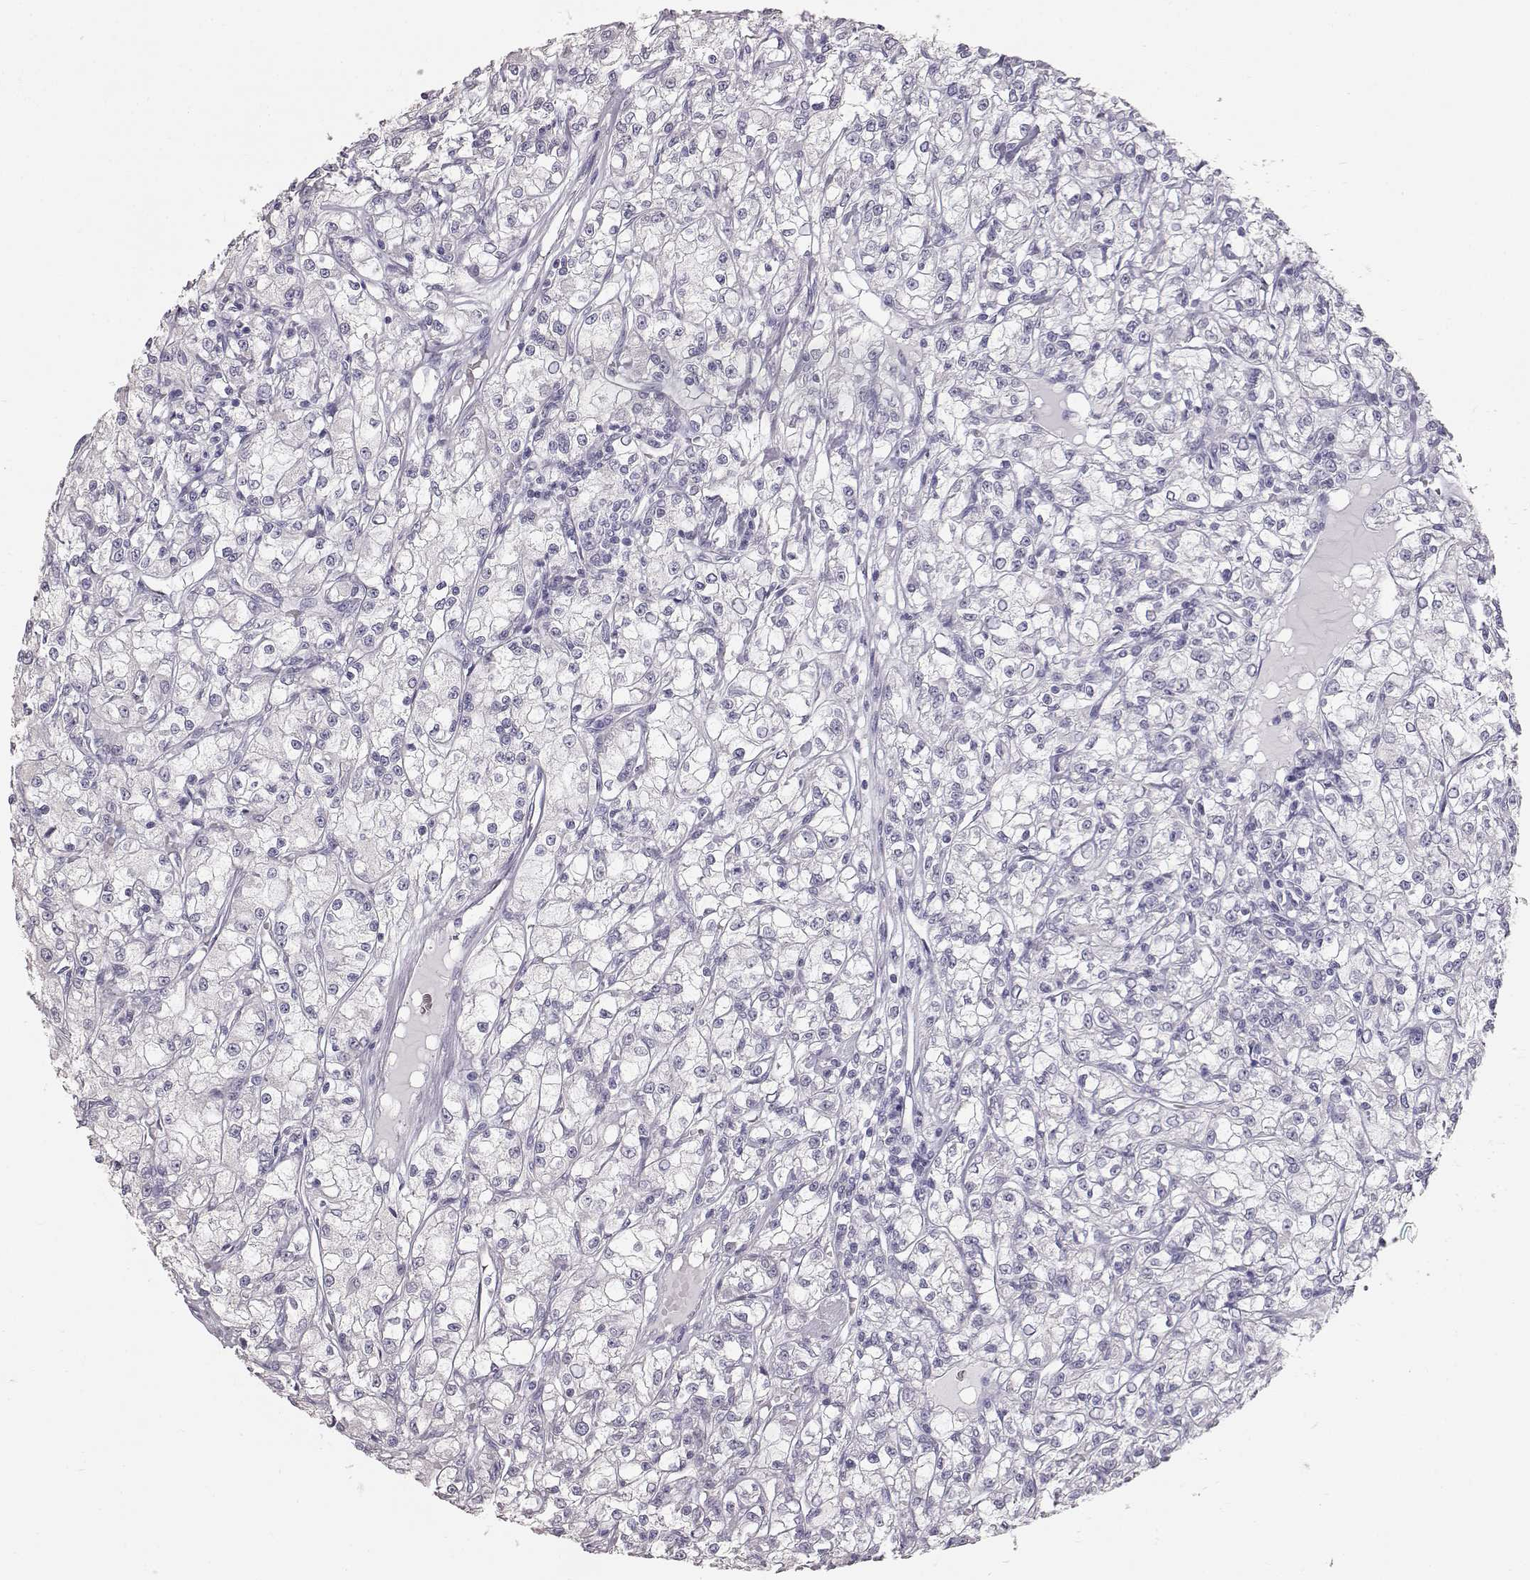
{"staining": {"intensity": "negative", "quantity": "none", "location": "none"}, "tissue": "renal cancer", "cell_type": "Tumor cells", "image_type": "cancer", "snomed": [{"axis": "morphology", "description": "Adenocarcinoma, NOS"}, {"axis": "topography", "description": "Kidney"}], "caption": "The histopathology image displays no significant positivity in tumor cells of renal cancer (adenocarcinoma). (DAB (3,3'-diaminobenzidine) IHC, high magnification).", "gene": "KRT33A", "patient": {"sex": "female", "age": 59}}